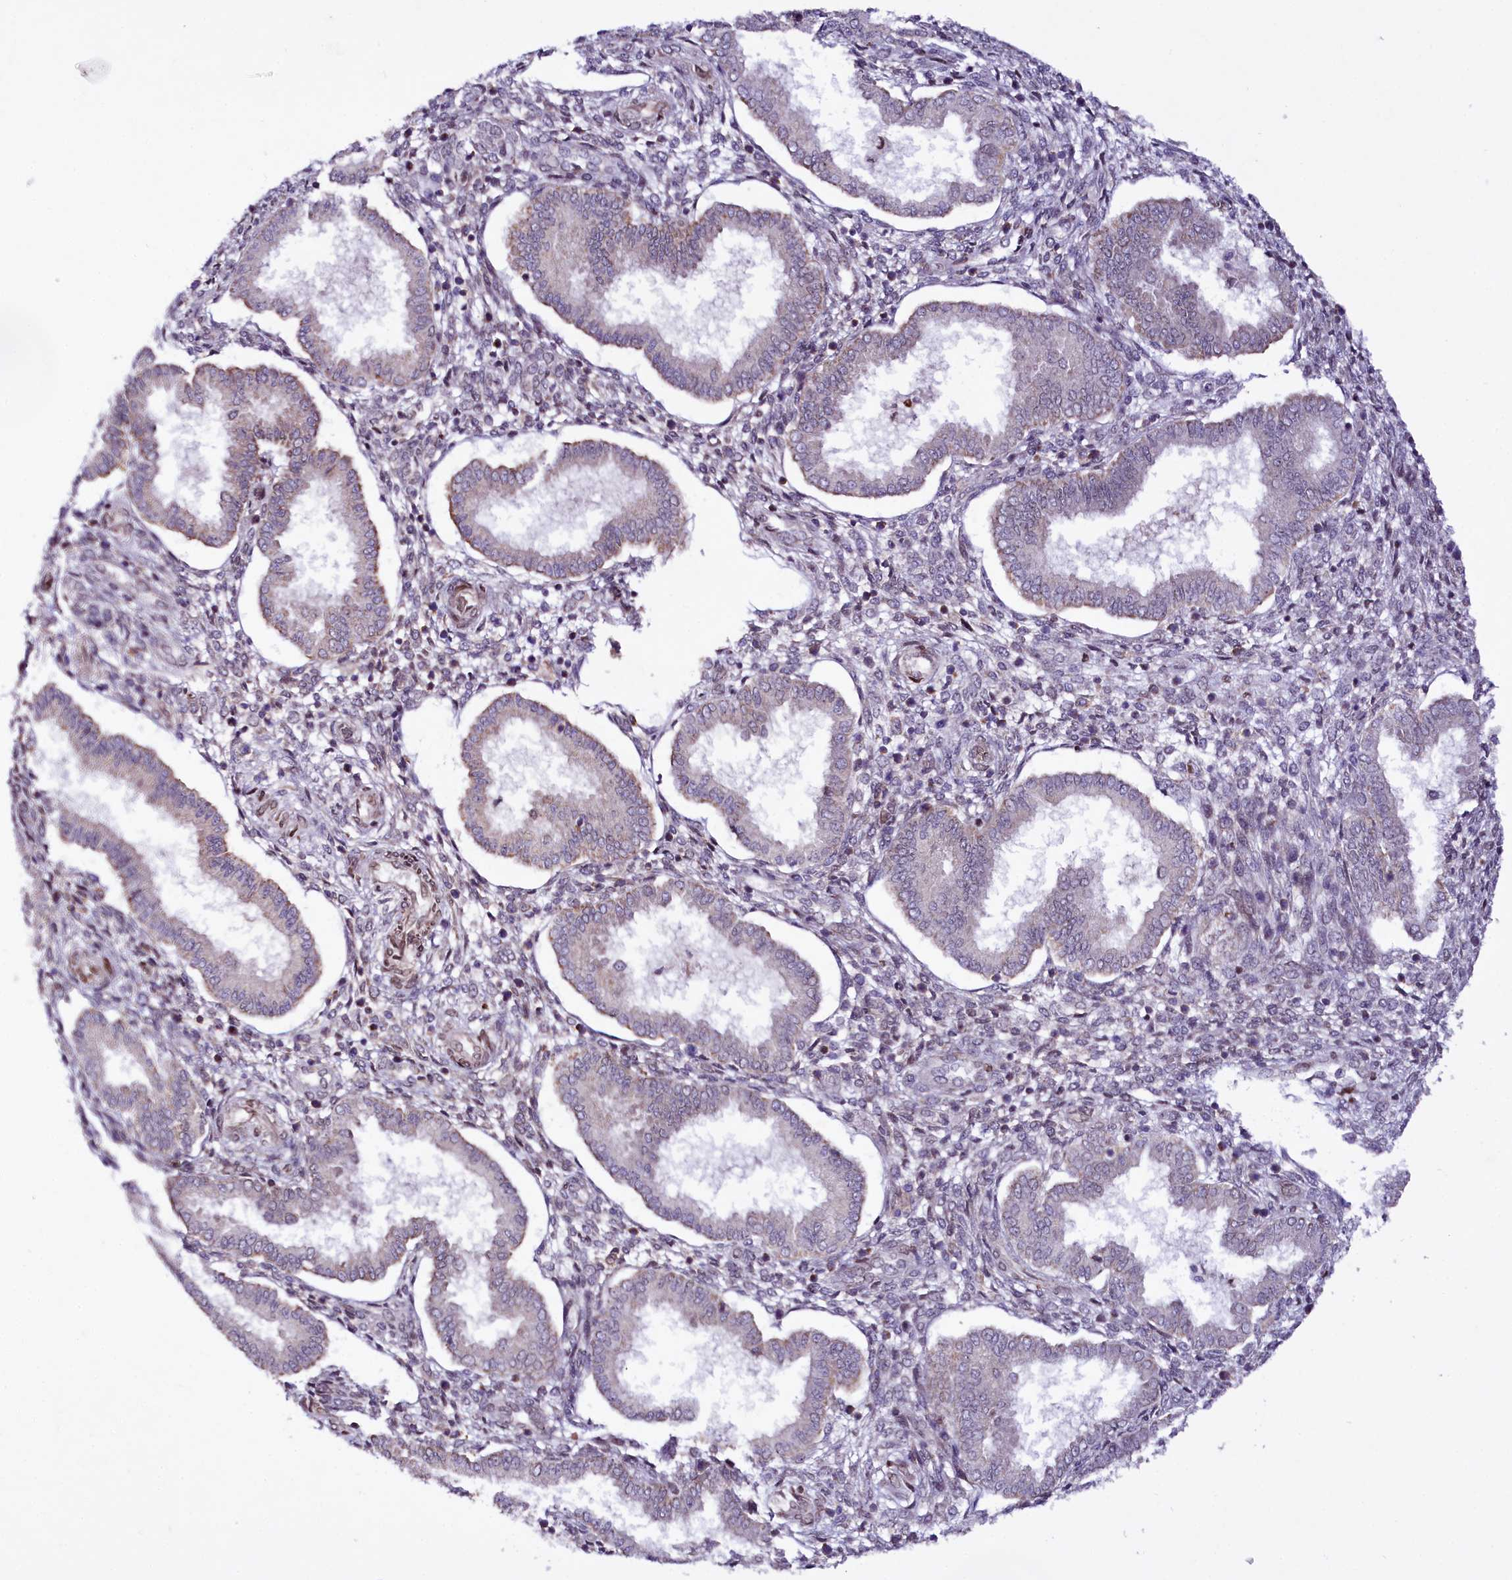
{"staining": {"intensity": "negative", "quantity": "none", "location": "none"}, "tissue": "endometrium", "cell_type": "Cells in endometrial stroma", "image_type": "normal", "snomed": [{"axis": "morphology", "description": "Normal tissue, NOS"}, {"axis": "topography", "description": "Endometrium"}], "caption": "This is a photomicrograph of immunohistochemistry staining of unremarkable endometrium, which shows no expression in cells in endometrial stroma.", "gene": "ZNF226", "patient": {"sex": "female", "age": 24}}